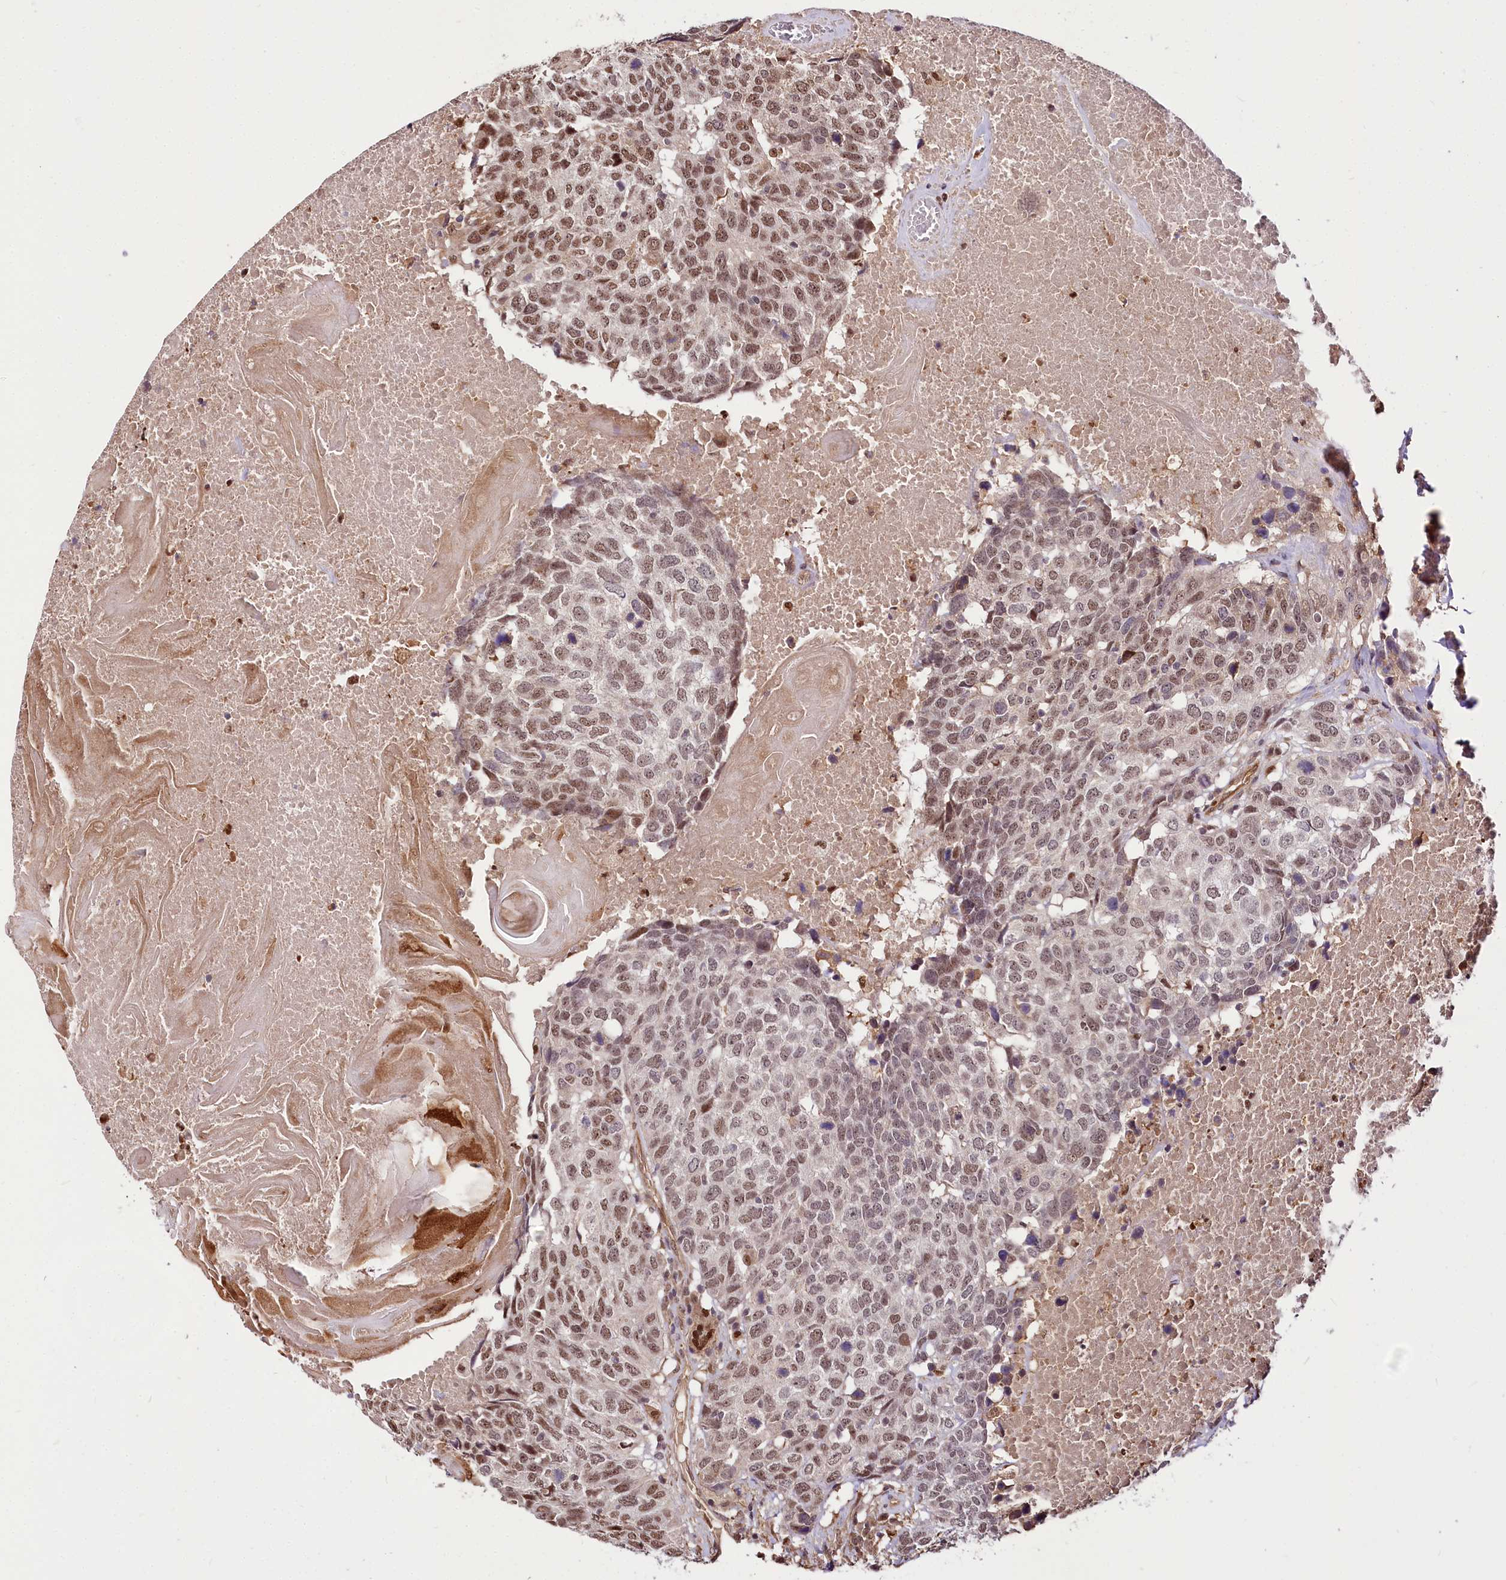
{"staining": {"intensity": "moderate", "quantity": ">75%", "location": "nuclear"}, "tissue": "head and neck cancer", "cell_type": "Tumor cells", "image_type": "cancer", "snomed": [{"axis": "morphology", "description": "Squamous cell carcinoma, NOS"}, {"axis": "topography", "description": "Head-Neck"}], "caption": "Immunohistochemistry of human head and neck cancer demonstrates medium levels of moderate nuclear expression in about >75% of tumor cells. Using DAB (3,3'-diaminobenzidine) (brown) and hematoxylin (blue) stains, captured at high magnification using brightfield microscopy.", "gene": "GNL3L", "patient": {"sex": "male", "age": 66}}